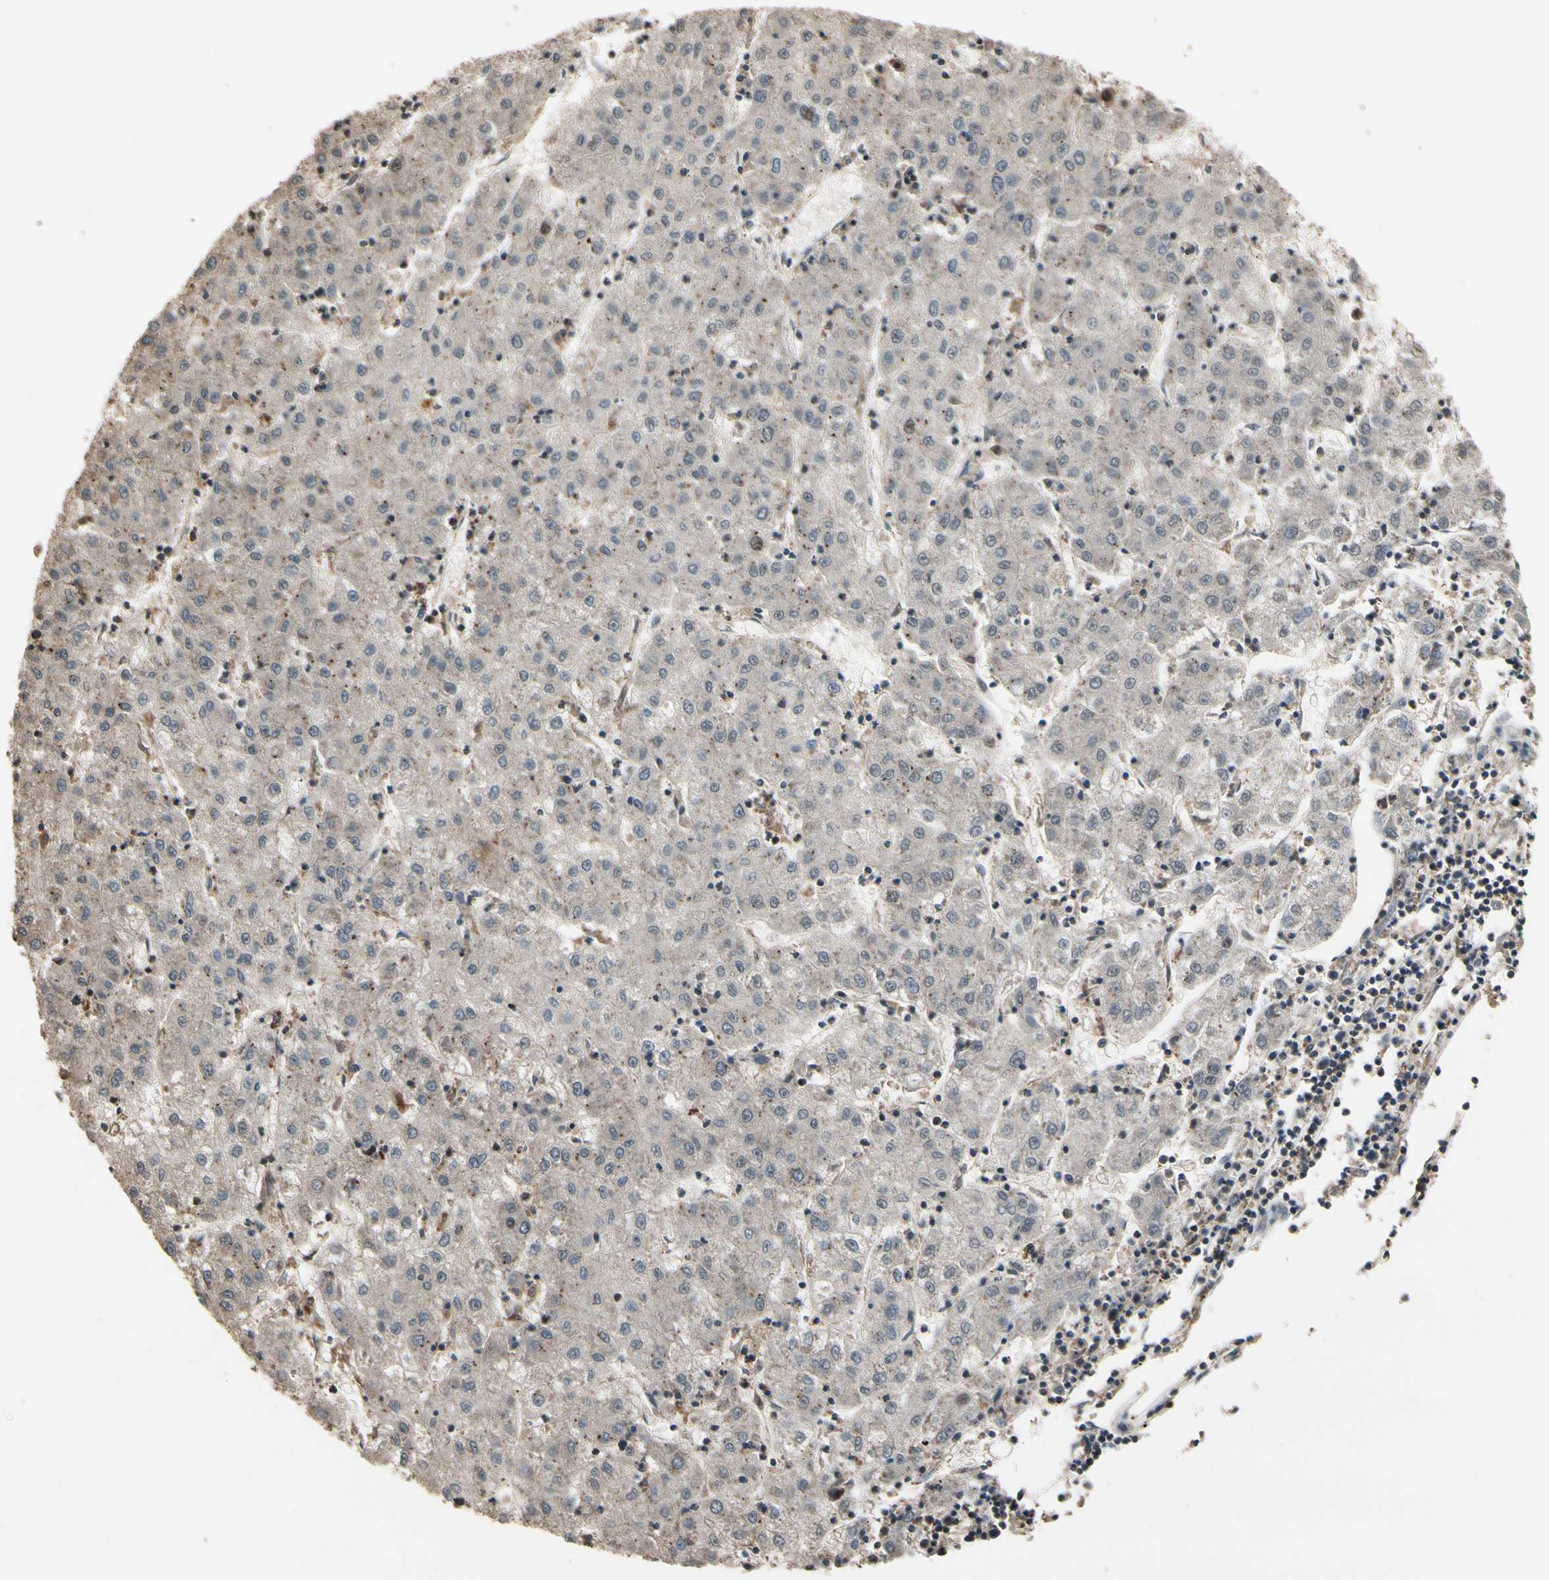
{"staining": {"intensity": "negative", "quantity": "none", "location": "none"}, "tissue": "liver cancer", "cell_type": "Tumor cells", "image_type": "cancer", "snomed": [{"axis": "morphology", "description": "Carcinoma, Hepatocellular, NOS"}, {"axis": "topography", "description": "Liver"}], "caption": "DAB immunohistochemical staining of human liver cancer (hepatocellular carcinoma) reveals no significant expression in tumor cells. Brightfield microscopy of IHC stained with DAB (brown) and hematoxylin (blue), captured at high magnification.", "gene": "CSF1R", "patient": {"sex": "male", "age": 72}}